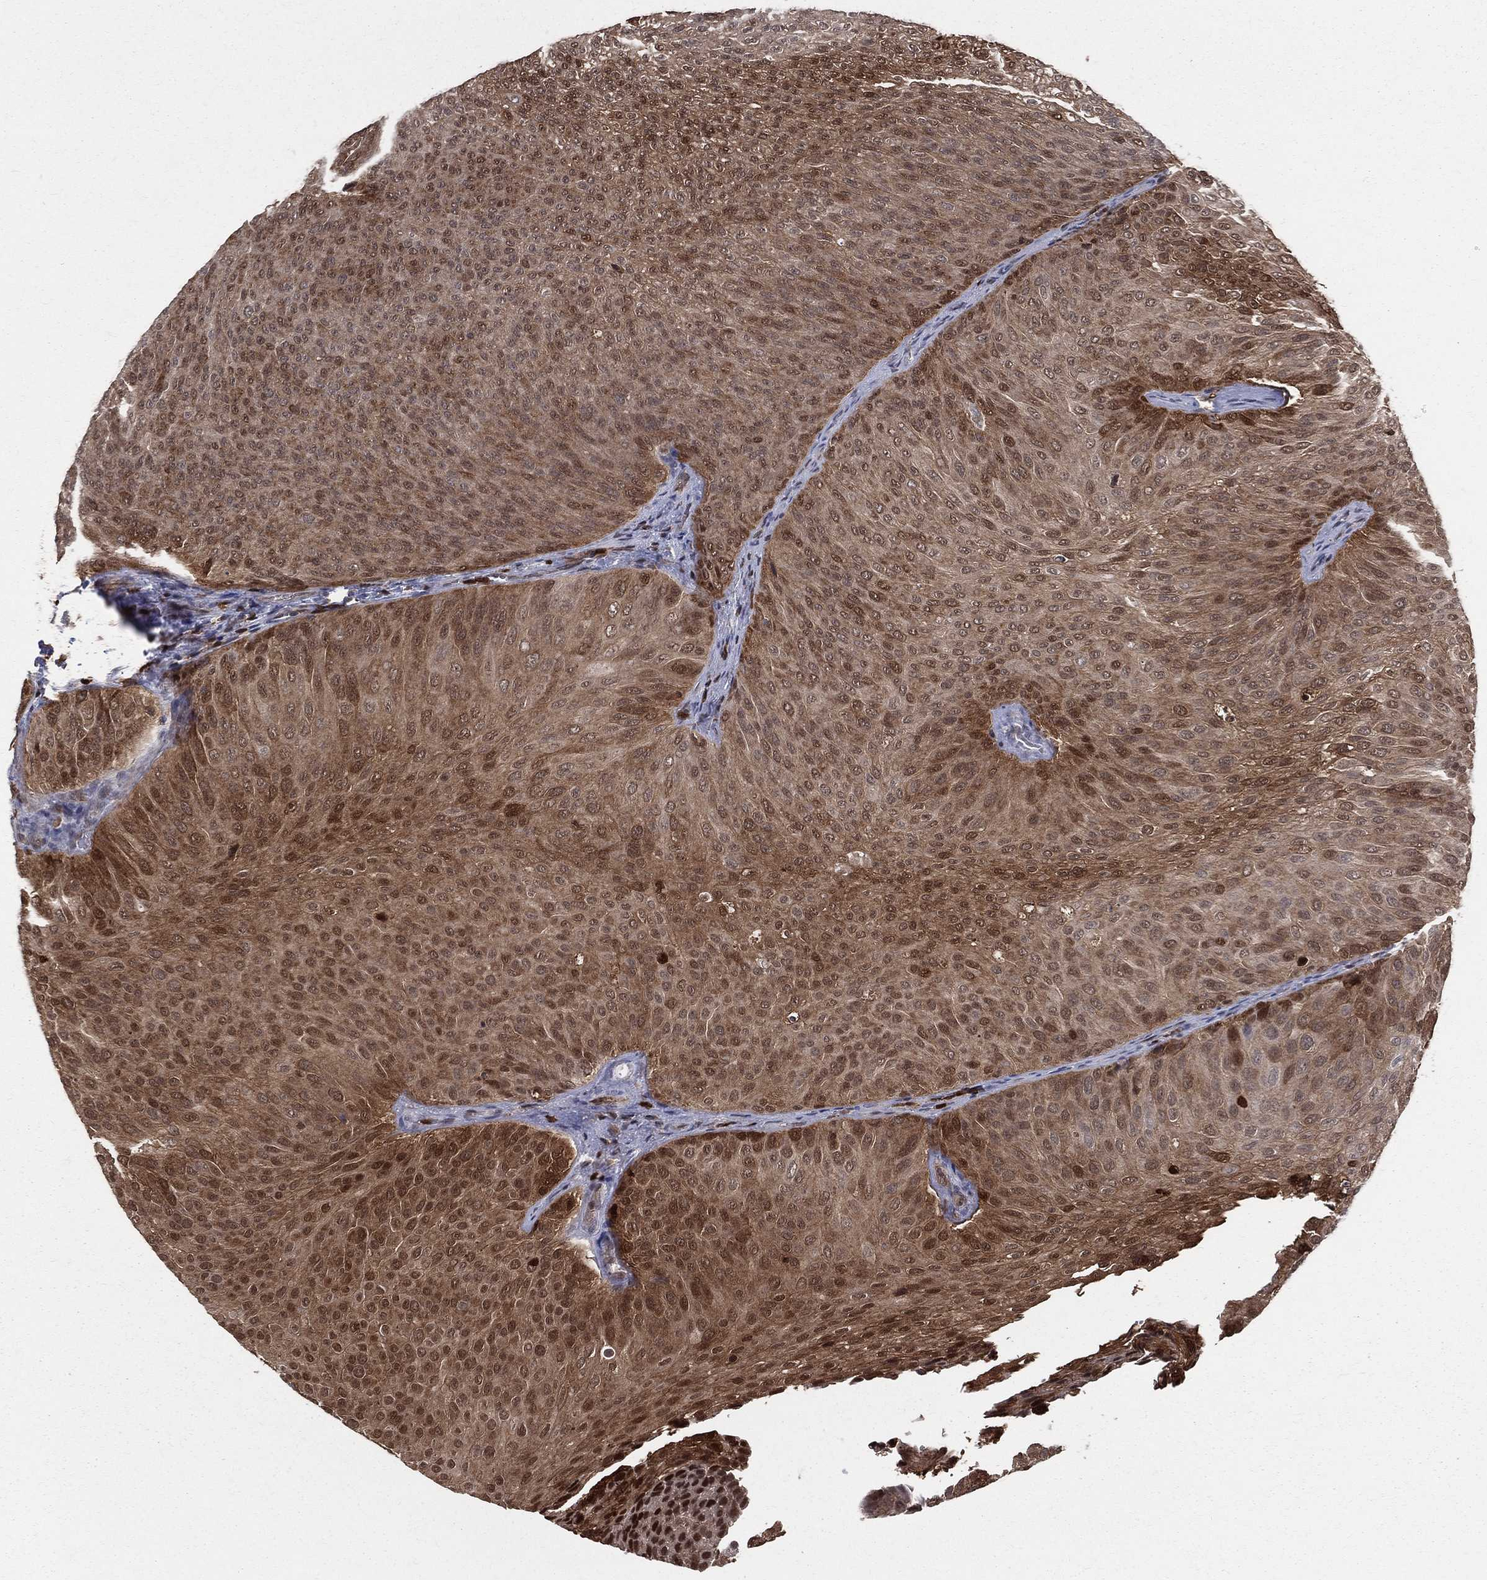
{"staining": {"intensity": "strong", "quantity": "25%-75%", "location": "cytoplasmic/membranous,nuclear"}, "tissue": "urothelial cancer", "cell_type": "Tumor cells", "image_type": "cancer", "snomed": [{"axis": "morphology", "description": "Urothelial carcinoma, Low grade"}, {"axis": "topography", "description": "Urinary bladder"}], "caption": "Strong cytoplasmic/membranous and nuclear expression for a protein is appreciated in approximately 25%-75% of tumor cells of low-grade urothelial carcinoma using immunohistochemistry (IHC).", "gene": "ENO1", "patient": {"sex": "male", "age": 78}}